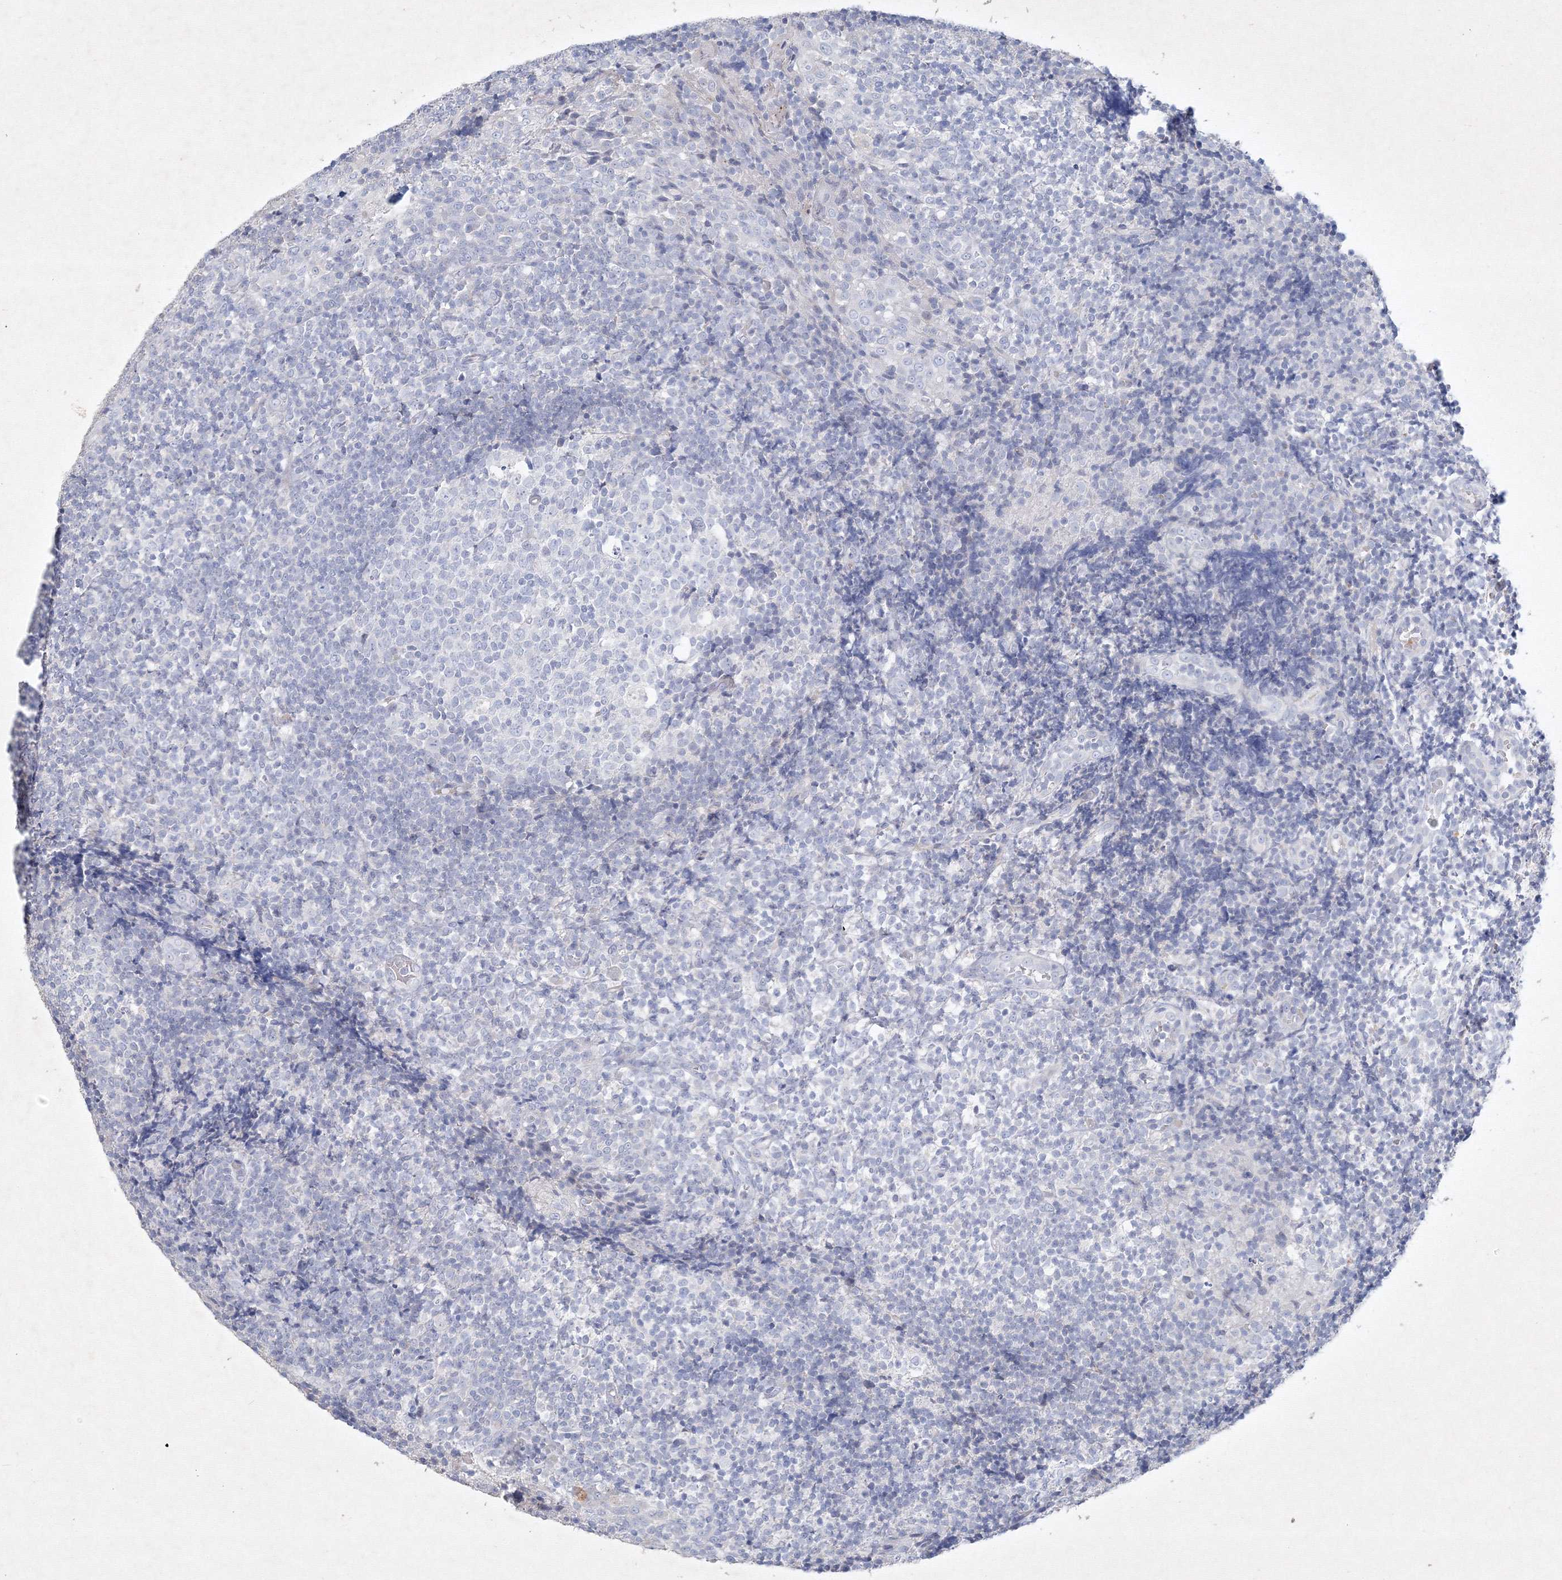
{"staining": {"intensity": "negative", "quantity": "none", "location": "none"}, "tissue": "tonsil", "cell_type": "Germinal center cells", "image_type": "normal", "snomed": [{"axis": "morphology", "description": "Normal tissue, NOS"}, {"axis": "topography", "description": "Tonsil"}], "caption": "An immunohistochemistry image of benign tonsil is shown. There is no staining in germinal center cells of tonsil.", "gene": "CXXC4", "patient": {"sex": "female", "age": 19}}